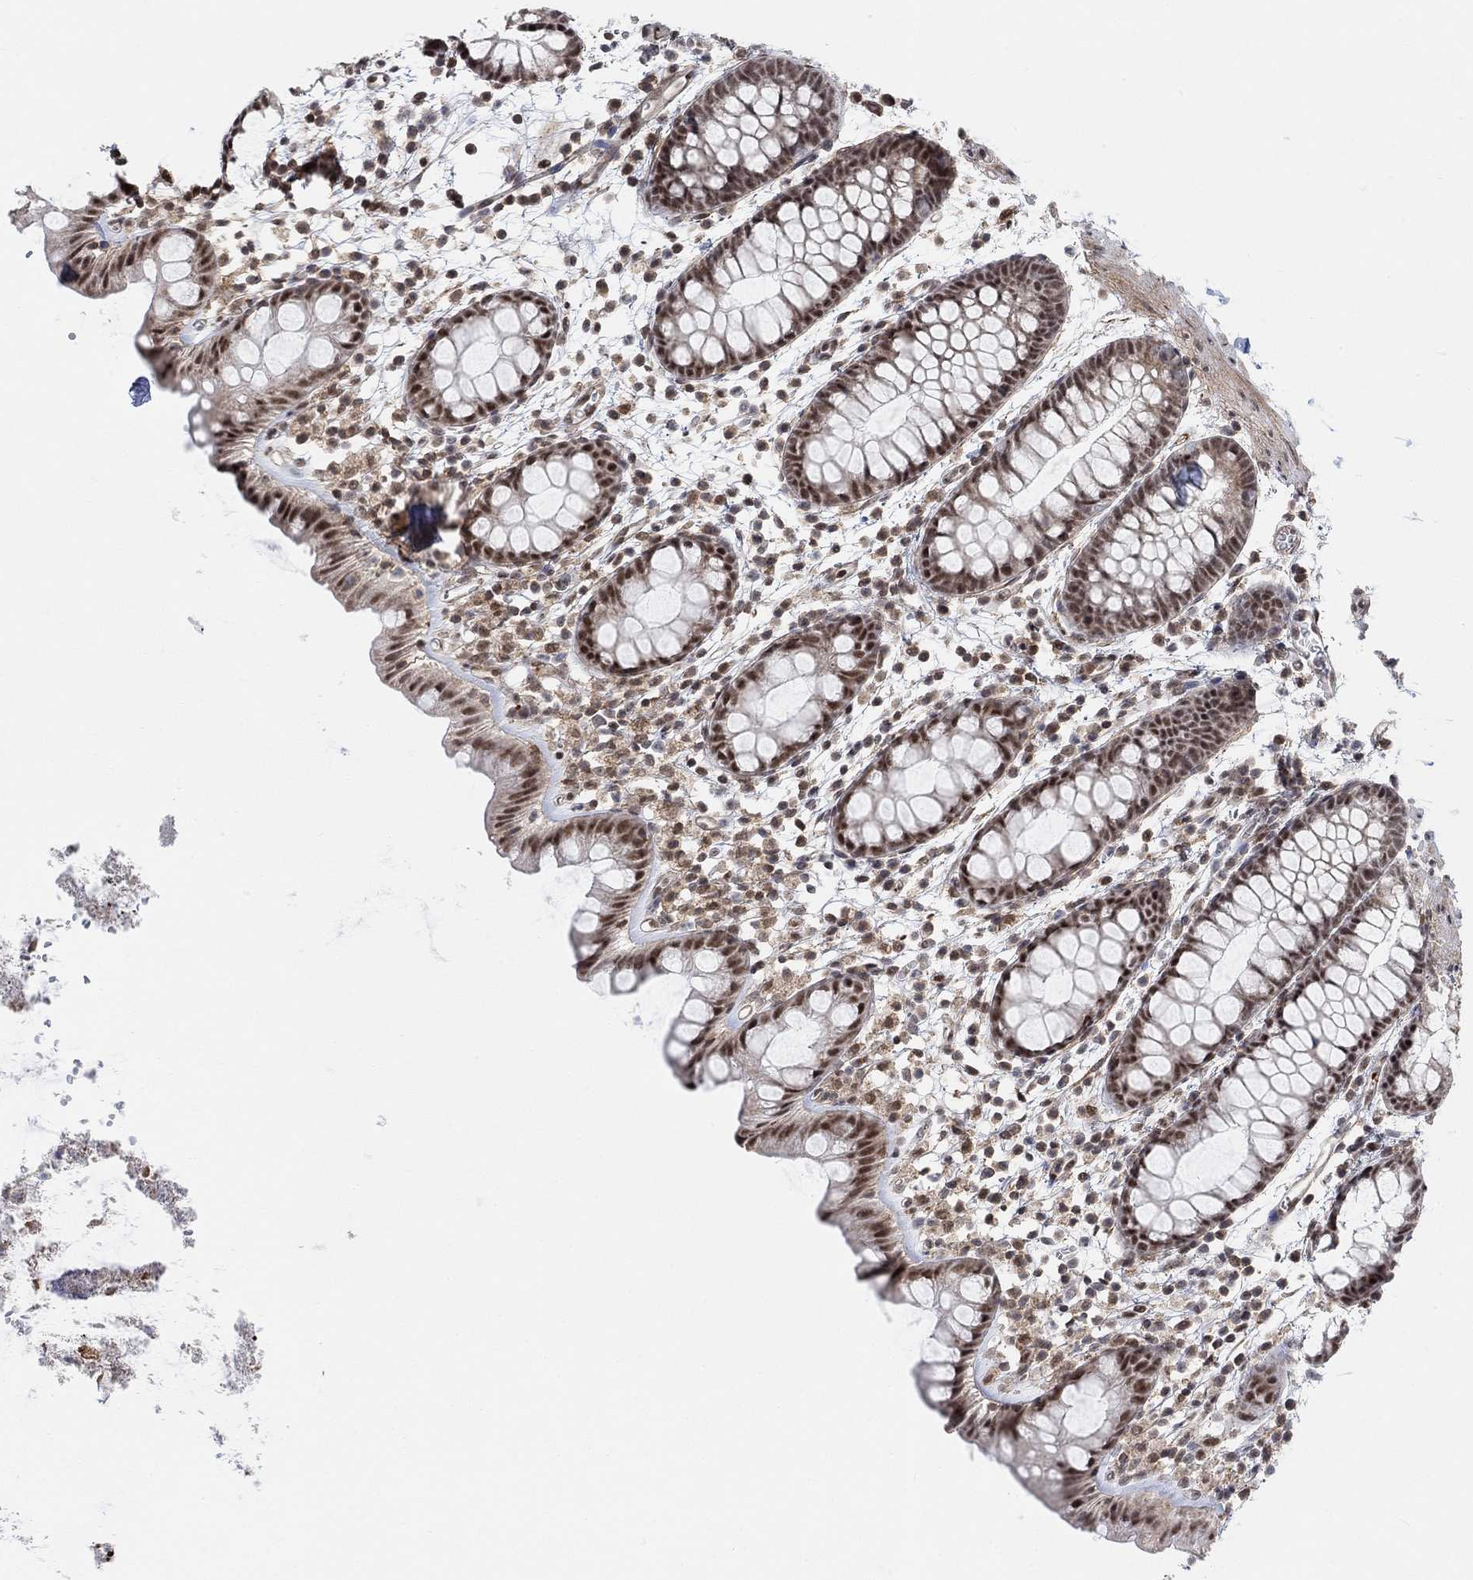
{"staining": {"intensity": "strong", "quantity": ">75%", "location": "nuclear"}, "tissue": "rectum", "cell_type": "Glandular cells", "image_type": "normal", "snomed": [{"axis": "morphology", "description": "Normal tissue, NOS"}, {"axis": "topography", "description": "Rectum"}], "caption": "The image shows immunohistochemical staining of normal rectum. There is strong nuclear expression is seen in approximately >75% of glandular cells.", "gene": "PWWP2B", "patient": {"sex": "male", "age": 57}}